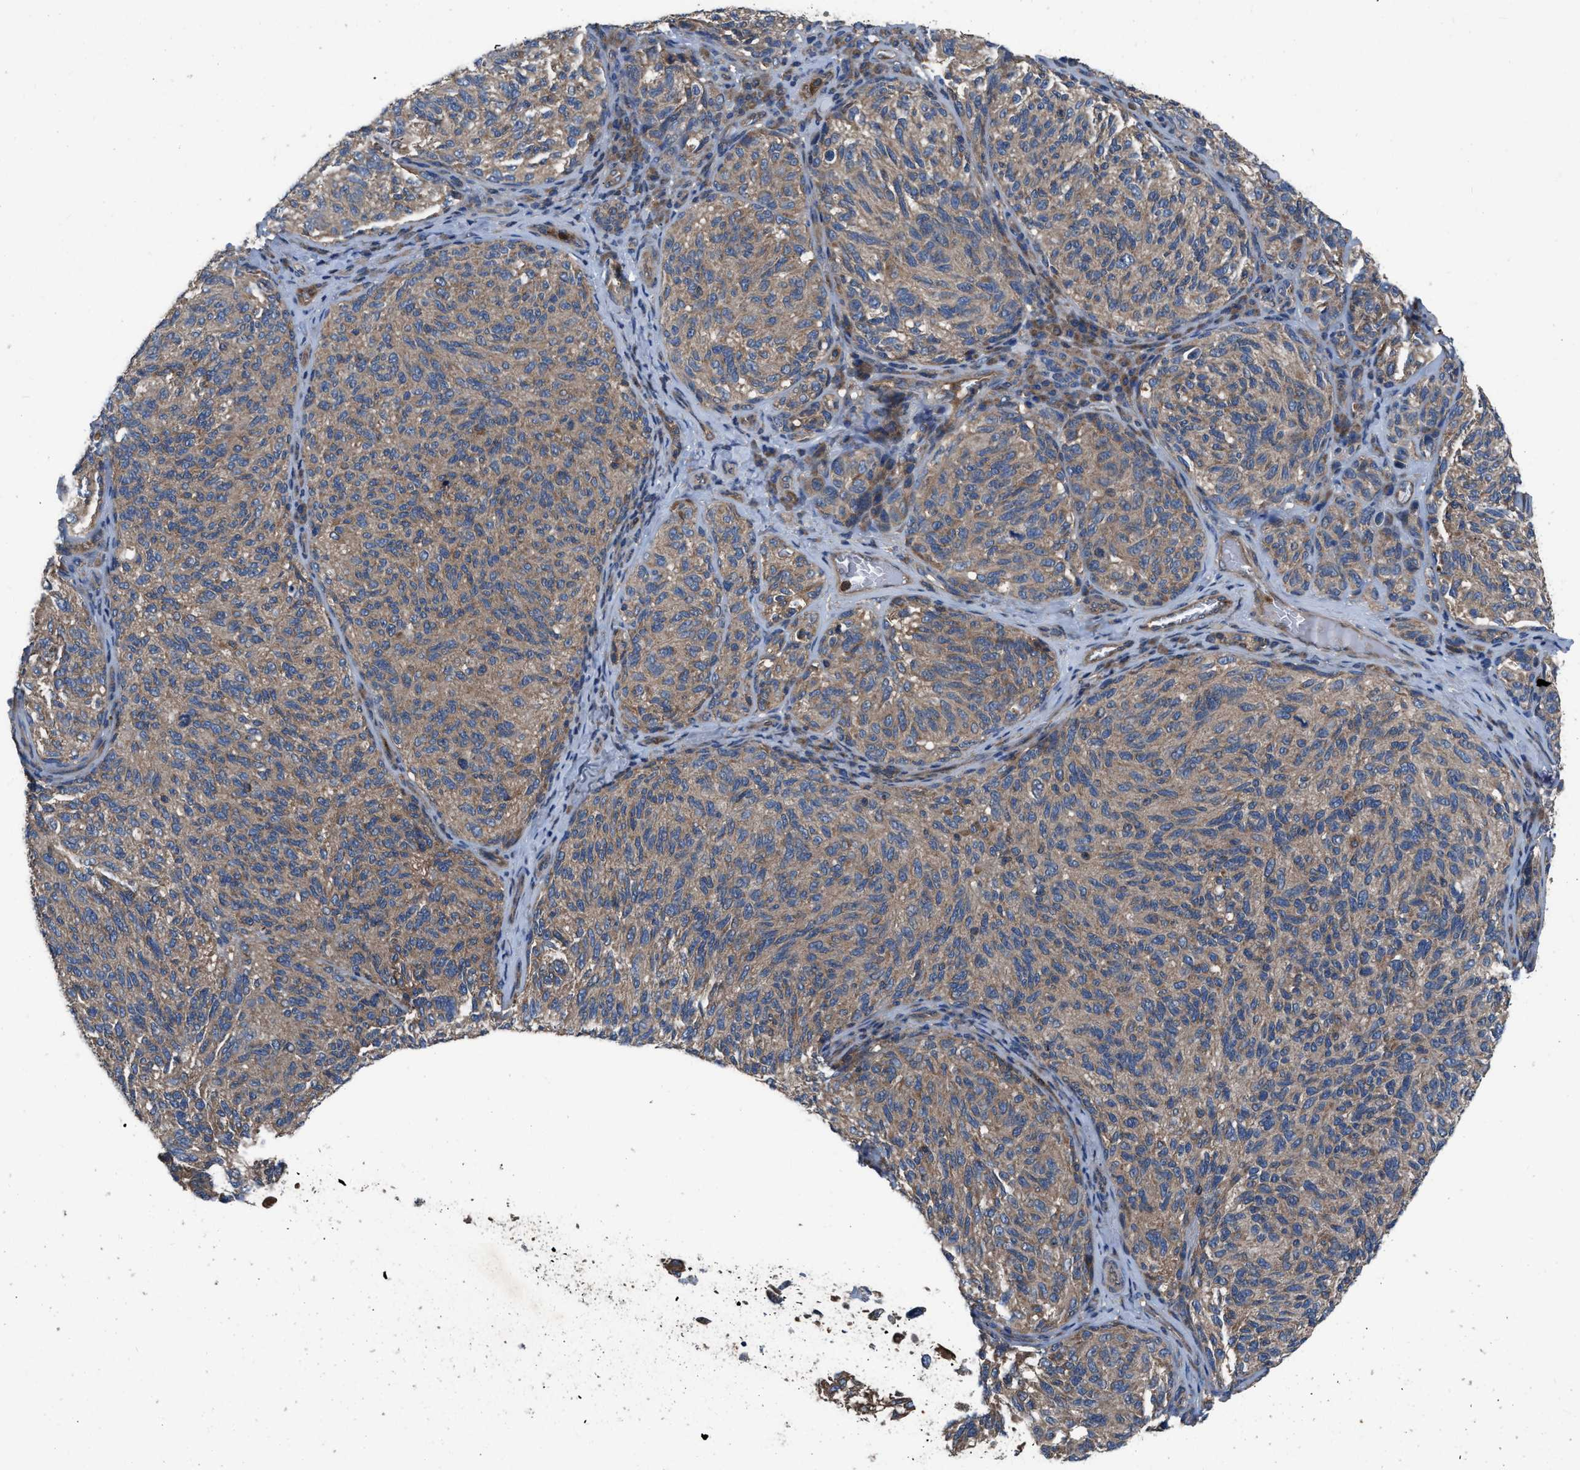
{"staining": {"intensity": "moderate", "quantity": ">75%", "location": "cytoplasmic/membranous"}, "tissue": "melanoma", "cell_type": "Tumor cells", "image_type": "cancer", "snomed": [{"axis": "morphology", "description": "Malignant melanoma, NOS"}, {"axis": "topography", "description": "Skin"}], "caption": "DAB immunohistochemical staining of melanoma displays moderate cytoplasmic/membranous protein staining in about >75% of tumor cells.", "gene": "USP25", "patient": {"sex": "female", "age": 73}}